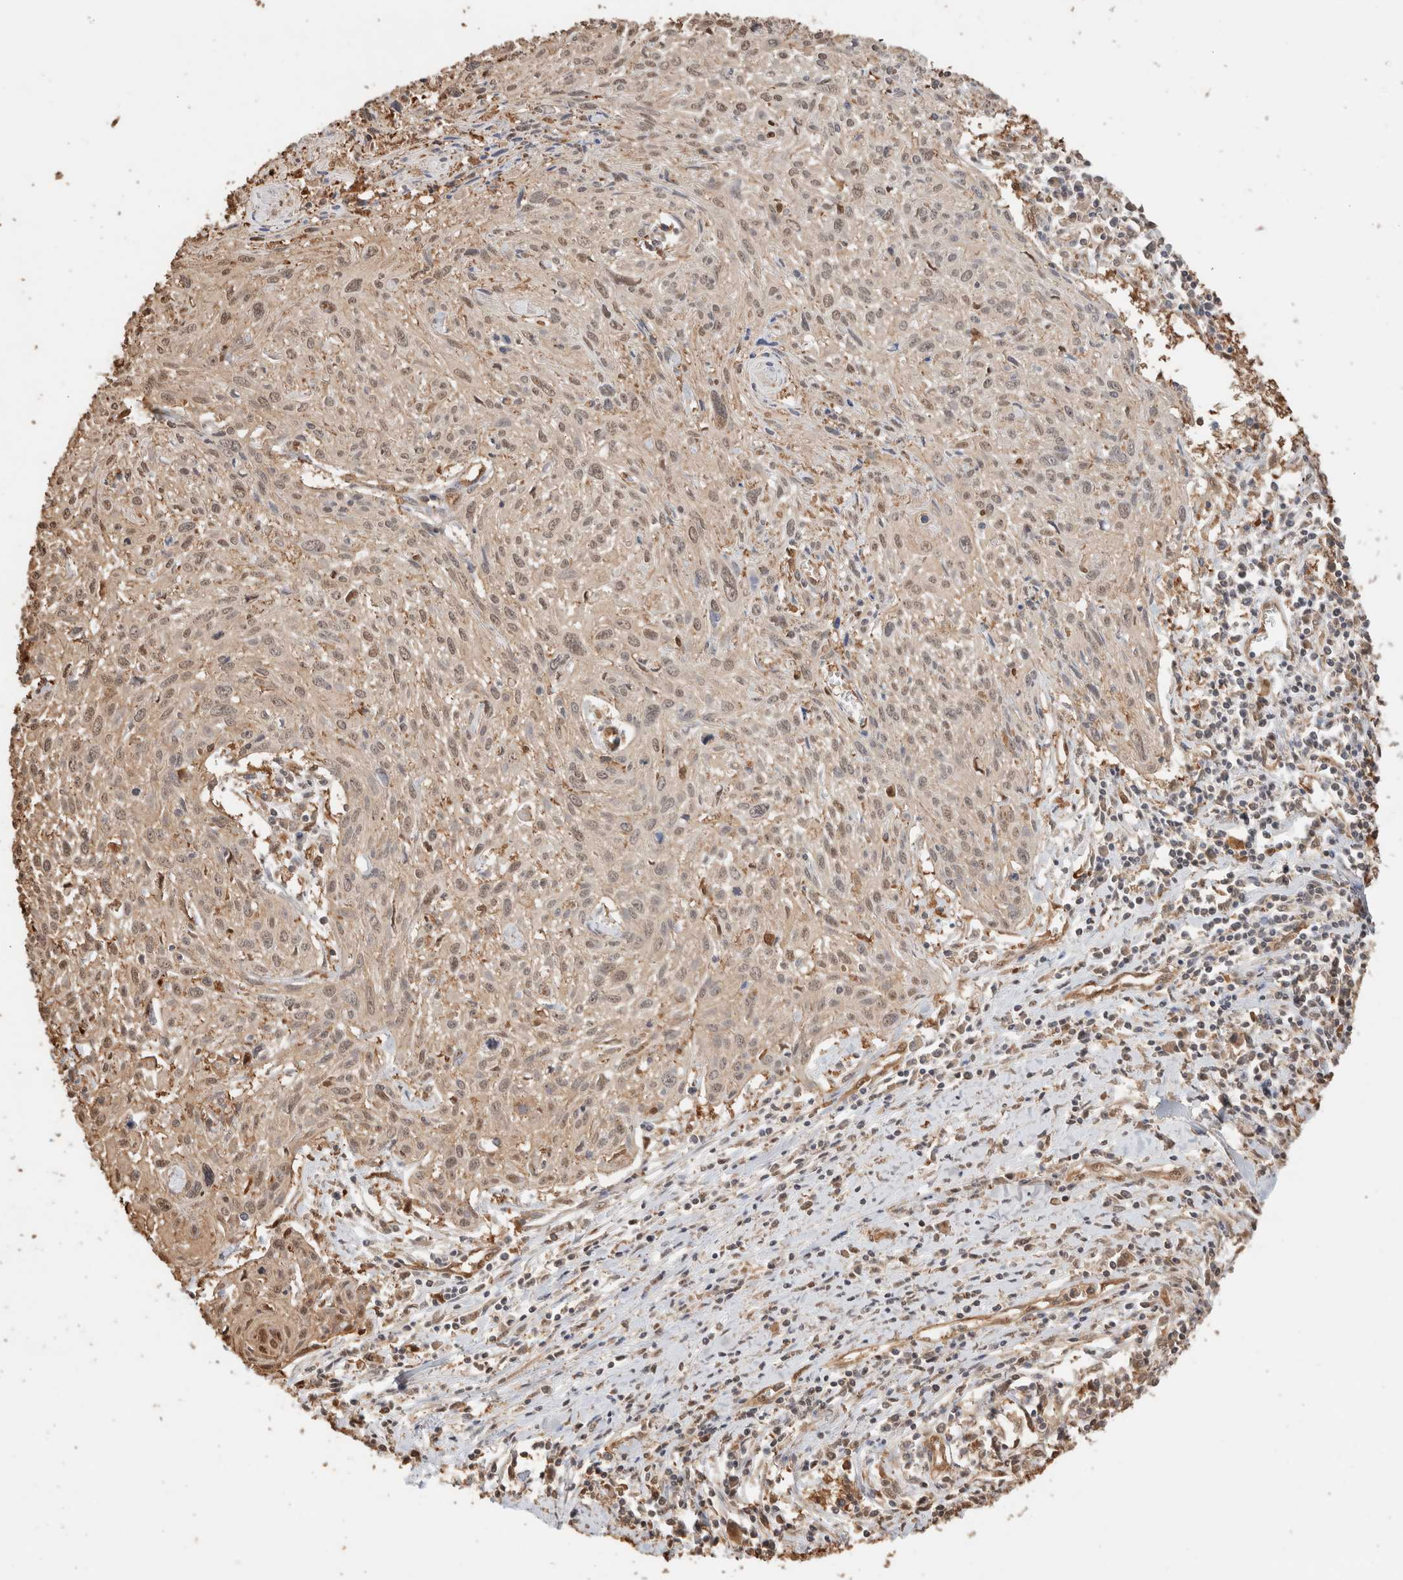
{"staining": {"intensity": "weak", "quantity": ">75%", "location": "nuclear"}, "tissue": "cervical cancer", "cell_type": "Tumor cells", "image_type": "cancer", "snomed": [{"axis": "morphology", "description": "Squamous cell carcinoma, NOS"}, {"axis": "topography", "description": "Cervix"}], "caption": "Weak nuclear staining for a protein is identified in approximately >75% of tumor cells of cervical cancer (squamous cell carcinoma) using immunohistochemistry (IHC).", "gene": "YWHAH", "patient": {"sex": "female", "age": 51}}